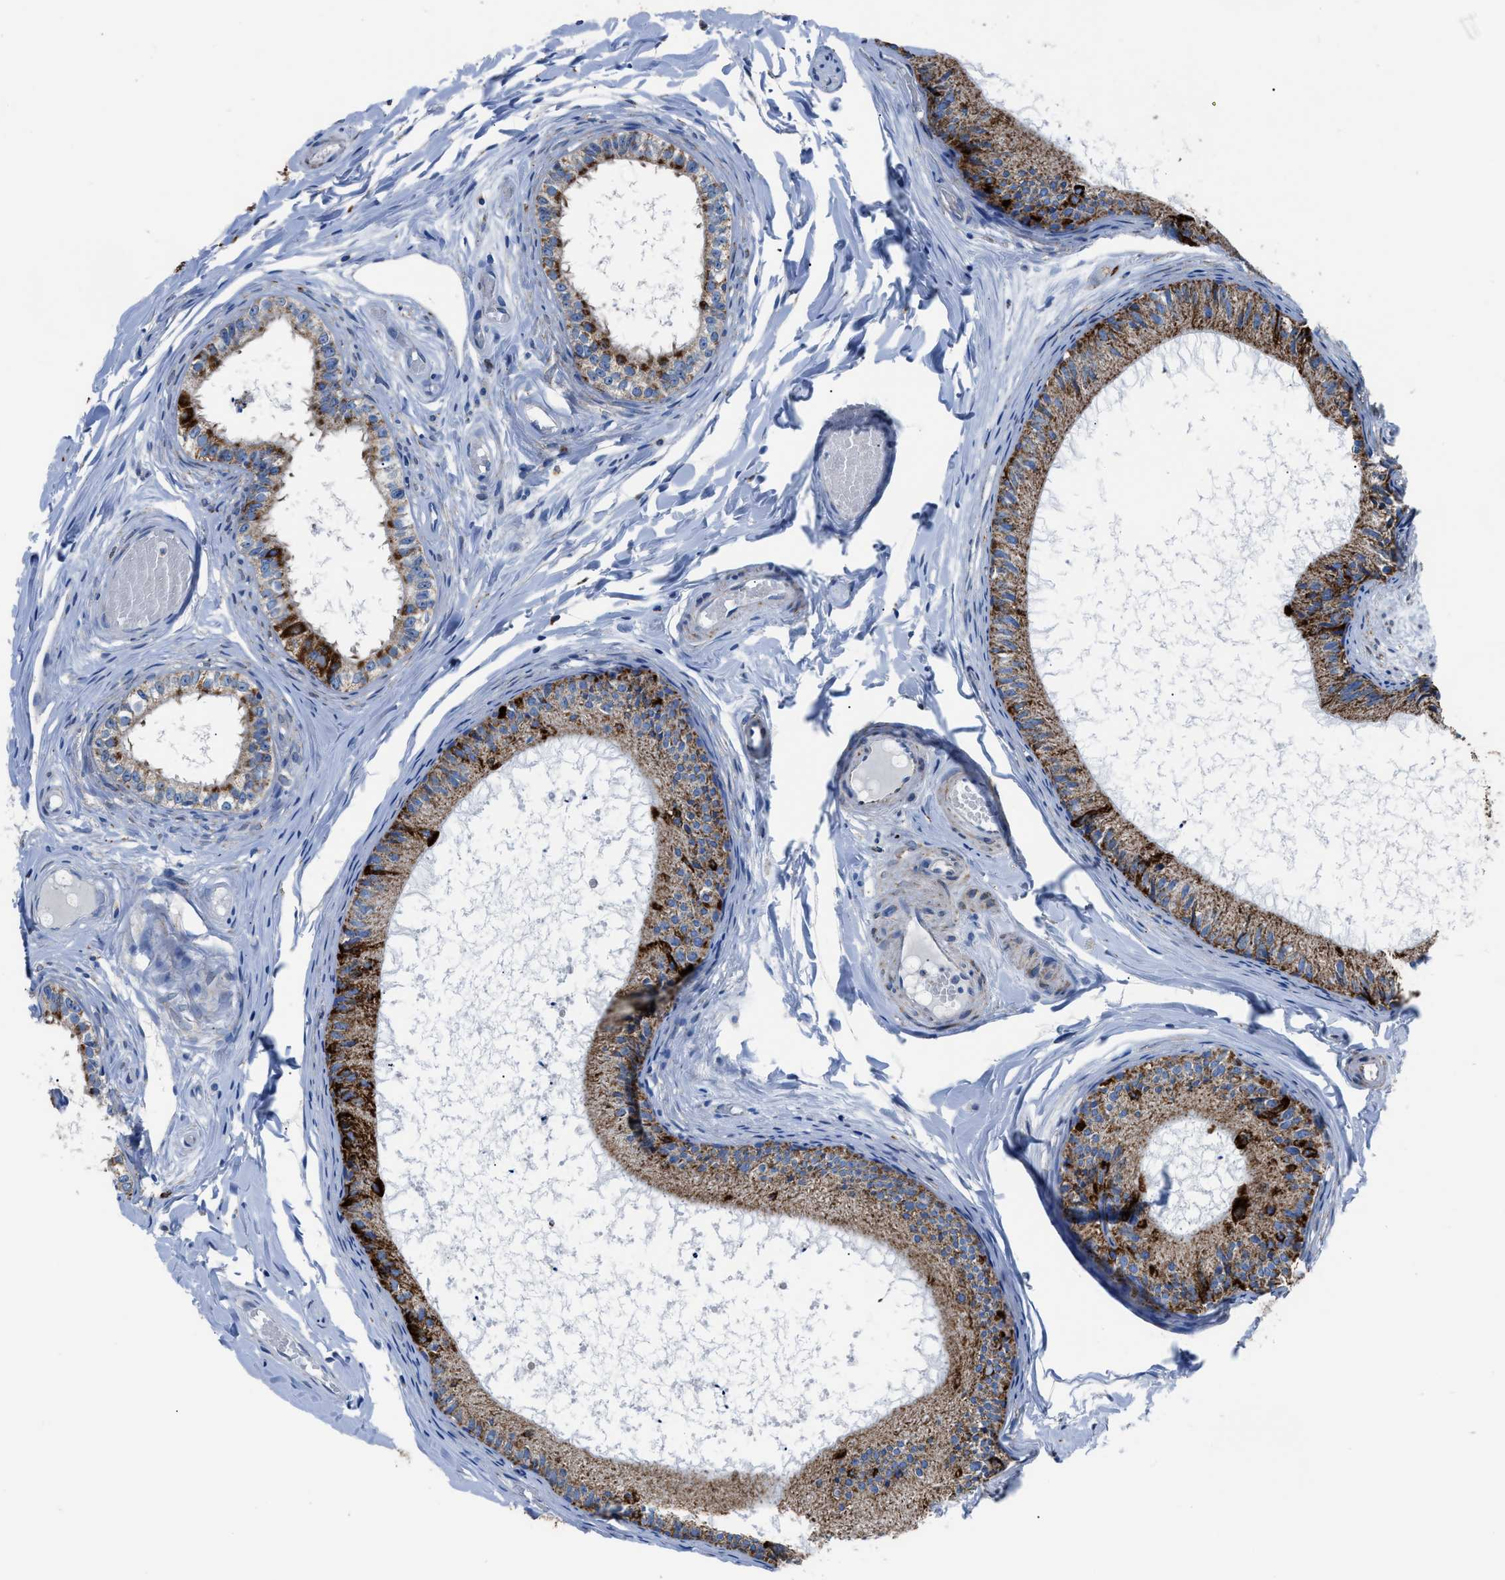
{"staining": {"intensity": "strong", "quantity": "25%-75%", "location": "cytoplasmic/membranous"}, "tissue": "epididymis", "cell_type": "Glandular cells", "image_type": "normal", "snomed": [{"axis": "morphology", "description": "Normal tissue, NOS"}, {"axis": "topography", "description": "Epididymis"}], "caption": "Glandular cells display high levels of strong cytoplasmic/membranous expression in about 25%-75% of cells in normal human epididymis.", "gene": "ZDHHC3", "patient": {"sex": "male", "age": 46}}